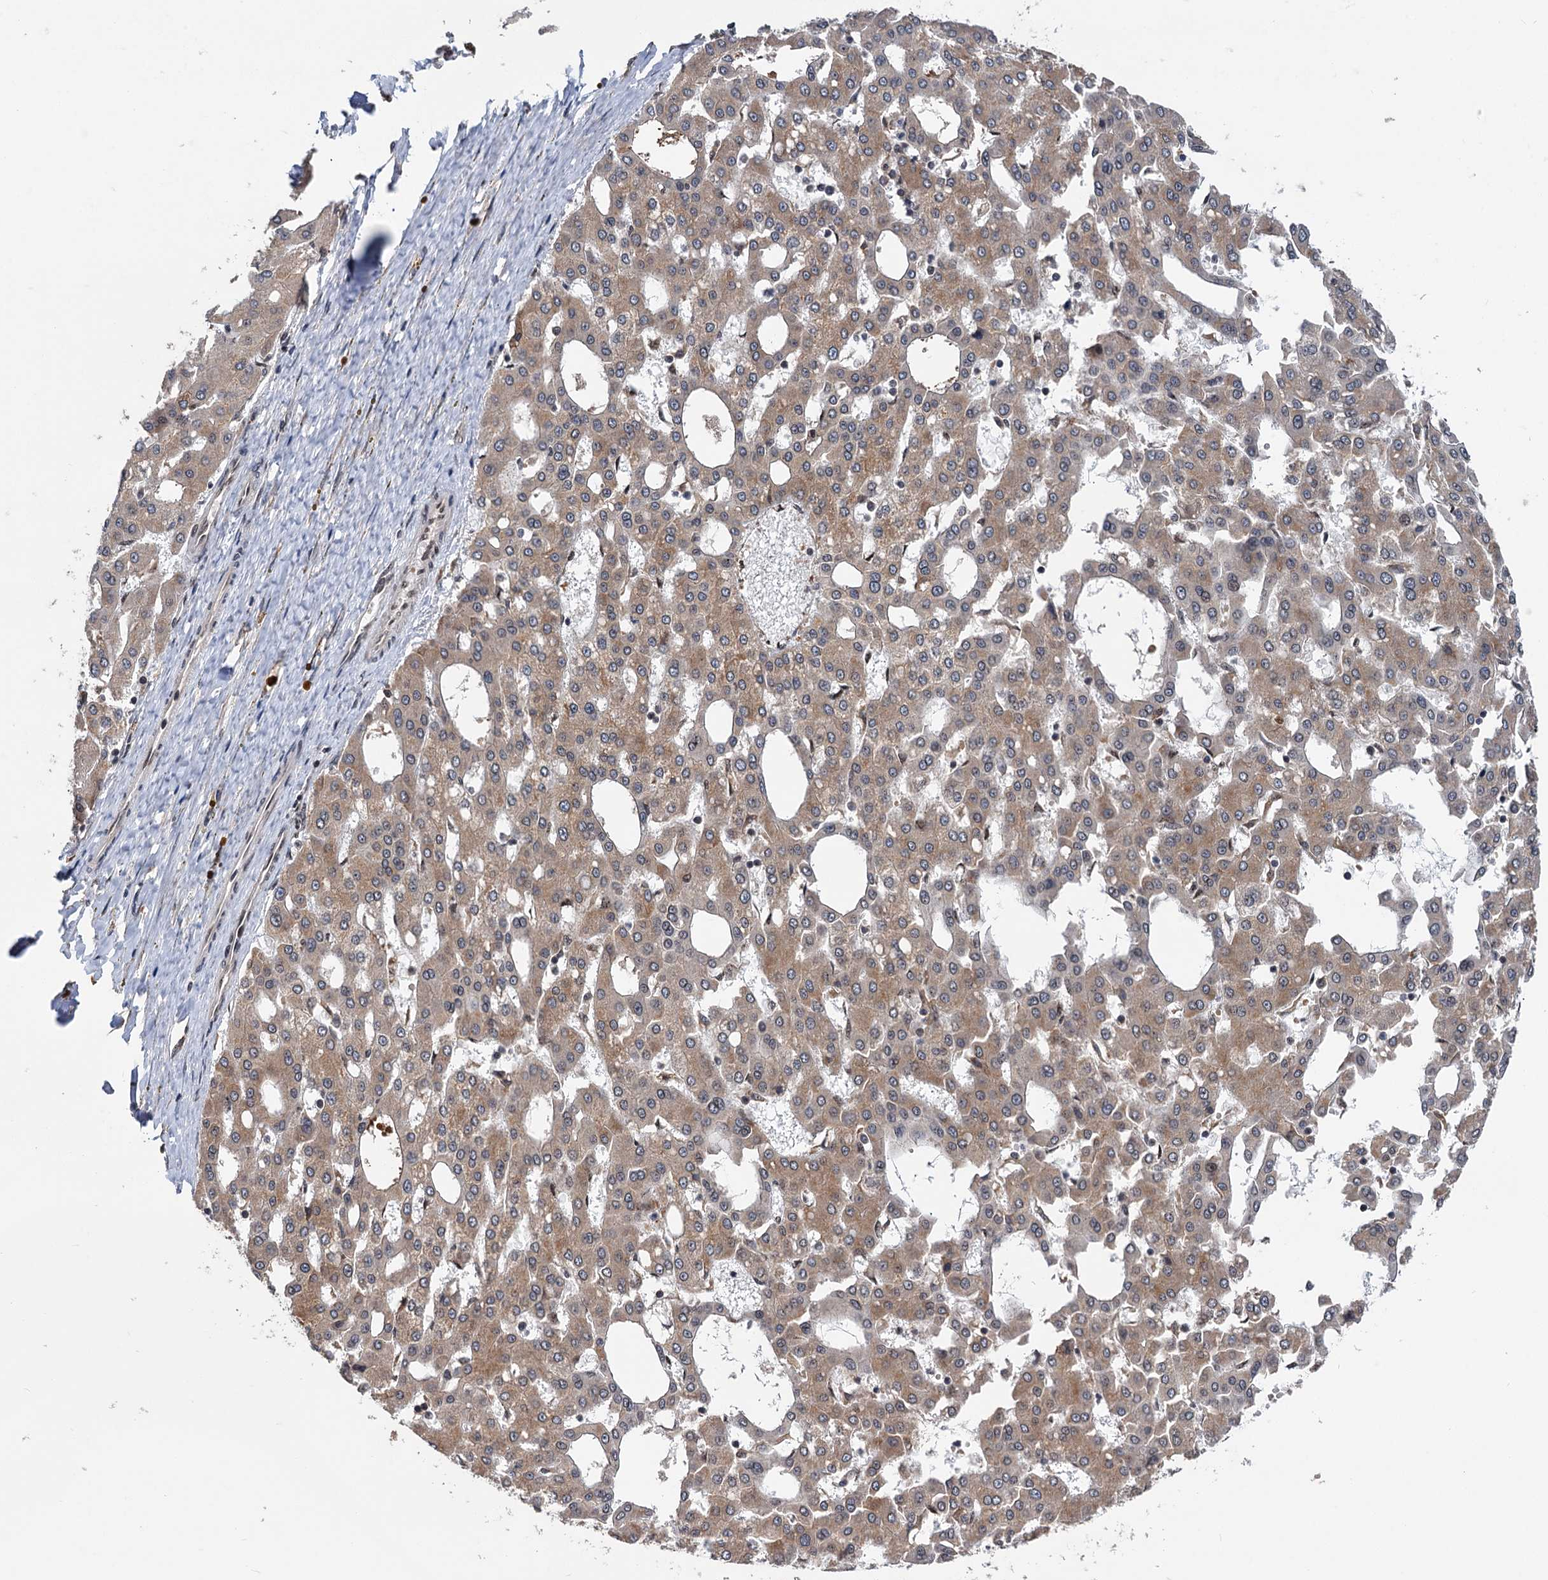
{"staining": {"intensity": "weak", "quantity": ">75%", "location": "cytoplasmic/membranous"}, "tissue": "liver cancer", "cell_type": "Tumor cells", "image_type": "cancer", "snomed": [{"axis": "morphology", "description": "Carcinoma, Hepatocellular, NOS"}, {"axis": "topography", "description": "Liver"}], "caption": "A high-resolution image shows IHC staining of hepatocellular carcinoma (liver), which displays weak cytoplasmic/membranous positivity in approximately >75% of tumor cells.", "gene": "MESD", "patient": {"sex": "male", "age": 47}}